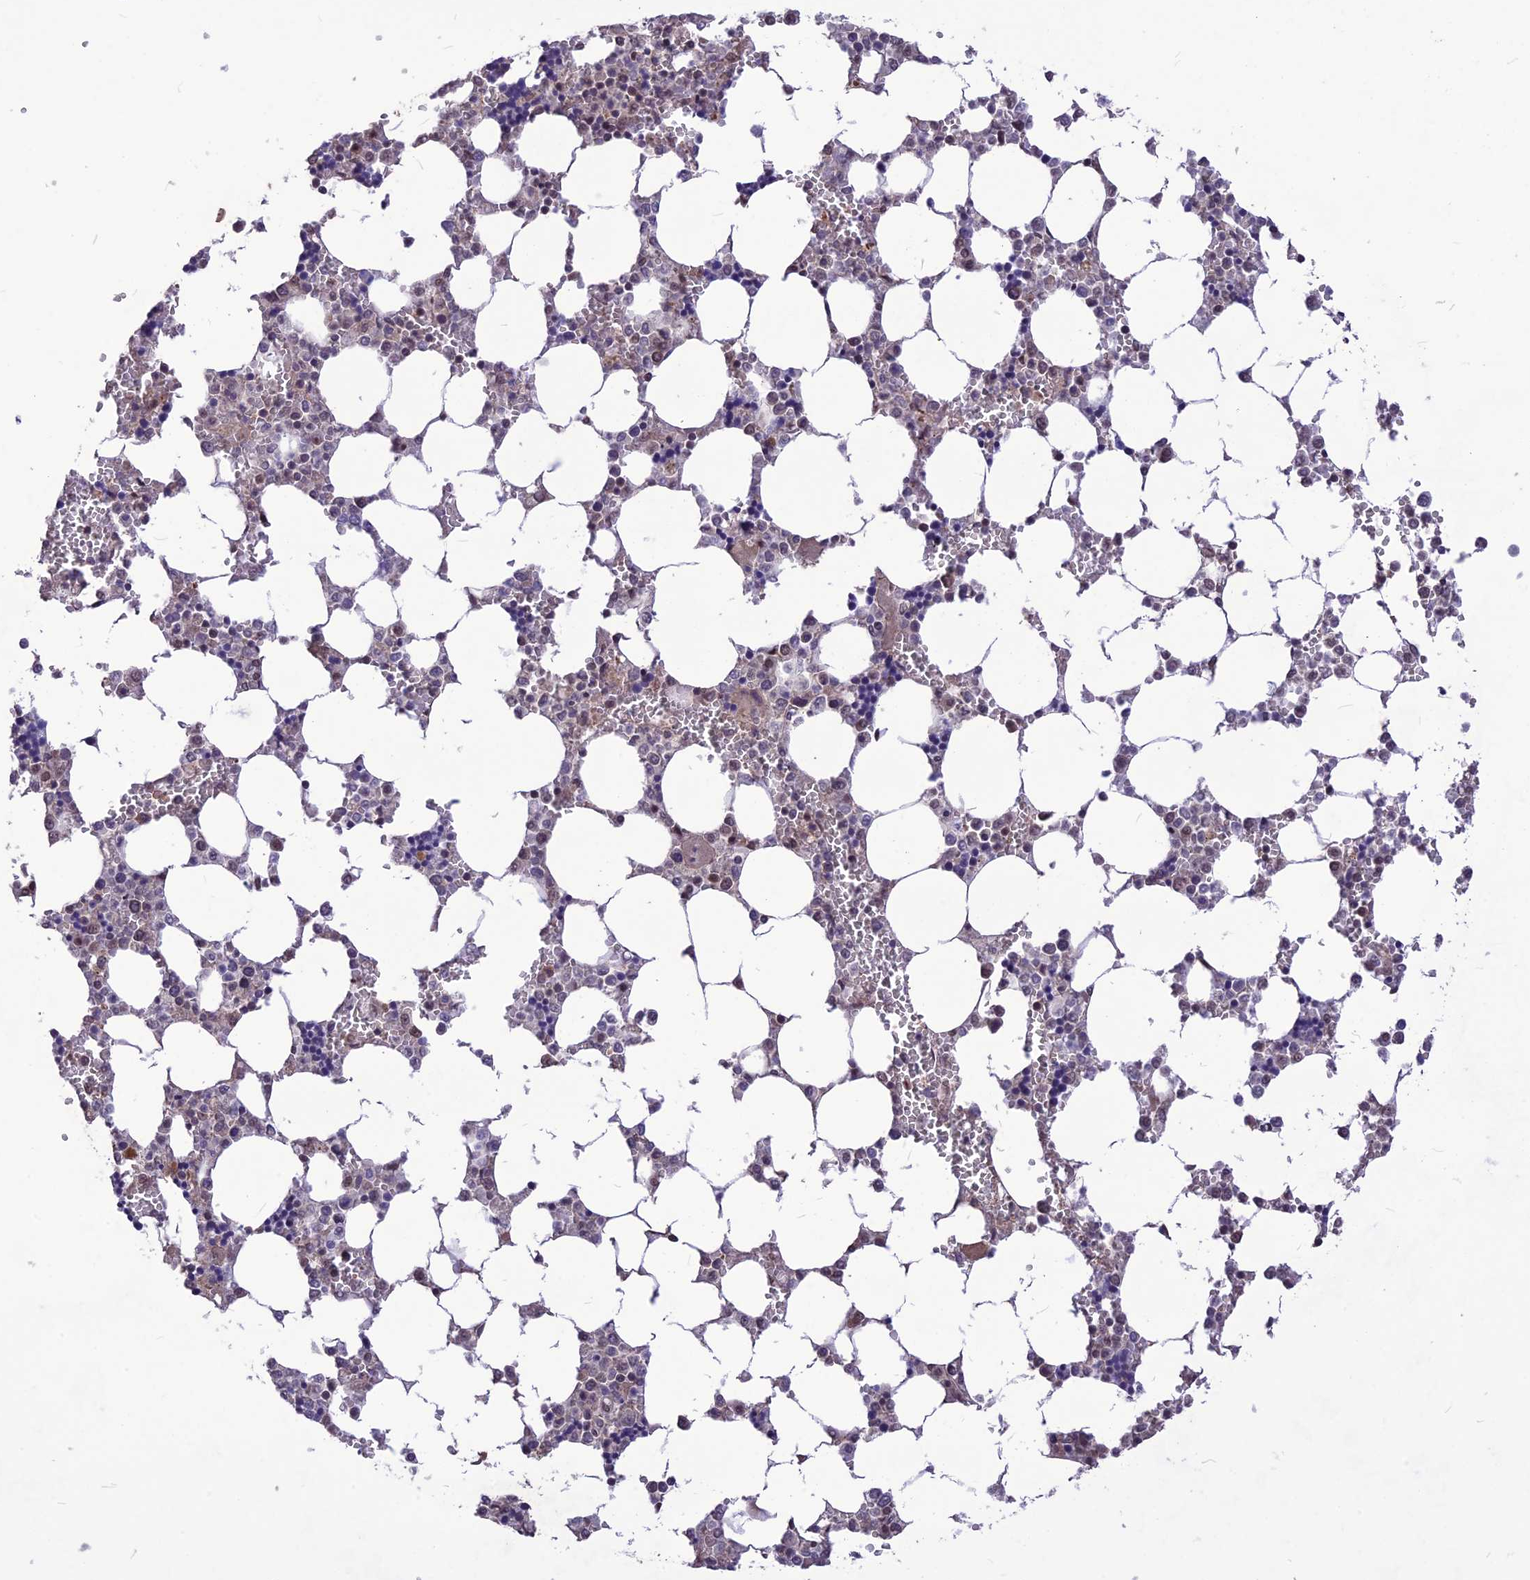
{"staining": {"intensity": "moderate", "quantity": "25%-75%", "location": "nuclear"}, "tissue": "bone marrow", "cell_type": "Hematopoietic cells", "image_type": "normal", "snomed": [{"axis": "morphology", "description": "Normal tissue, NOS"}, {"axis": "topography", "description": "Bone marrow"}], "caption": "Protein positivity by IHC shows moderate nuclear positivity in approximately 25%-75% of hematopoietic cells in normal bone marrow.", "gene": "DIS3", "patient": {"sex": "male", "age": 64}}